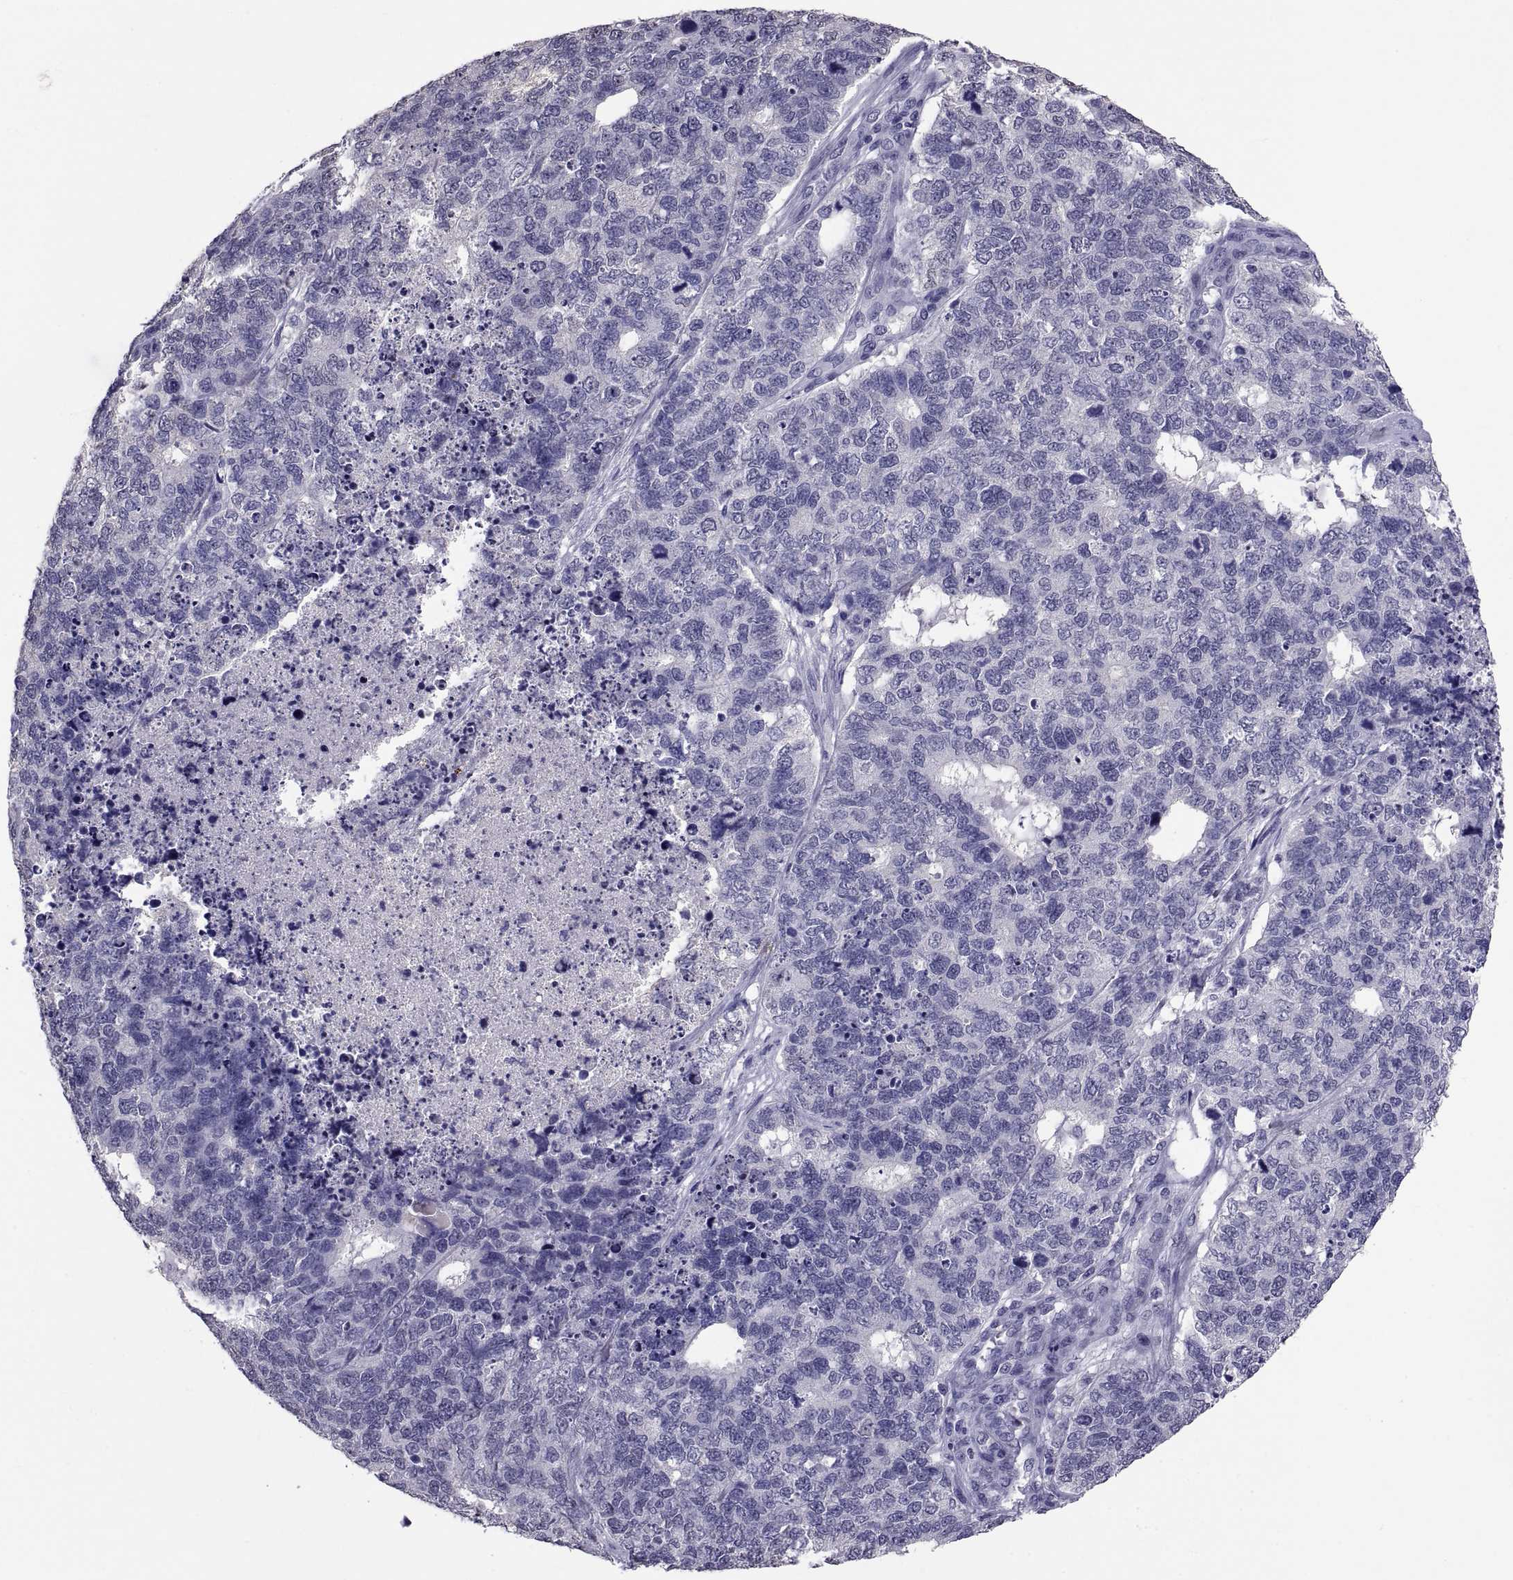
{"staining": {"intensity": "negative", "quantity": "none", "location": "none"}, "tissue": "cervical cancer", "cell_type": "Tumor cells", "image_type": "cancer", "snomed": [{"axis": "morphology", "description": "Squamous cell carcinoma, NOS"}, {"axis": "topography", "description": "Cervix"}], "caption": "Protein analysis of cervical cancer (squamous cell carcinoma) exhibits no significant staining in tumor cells.", "gene": "TGFBR3L", "patient": {"sex": "female", "age": 63}}